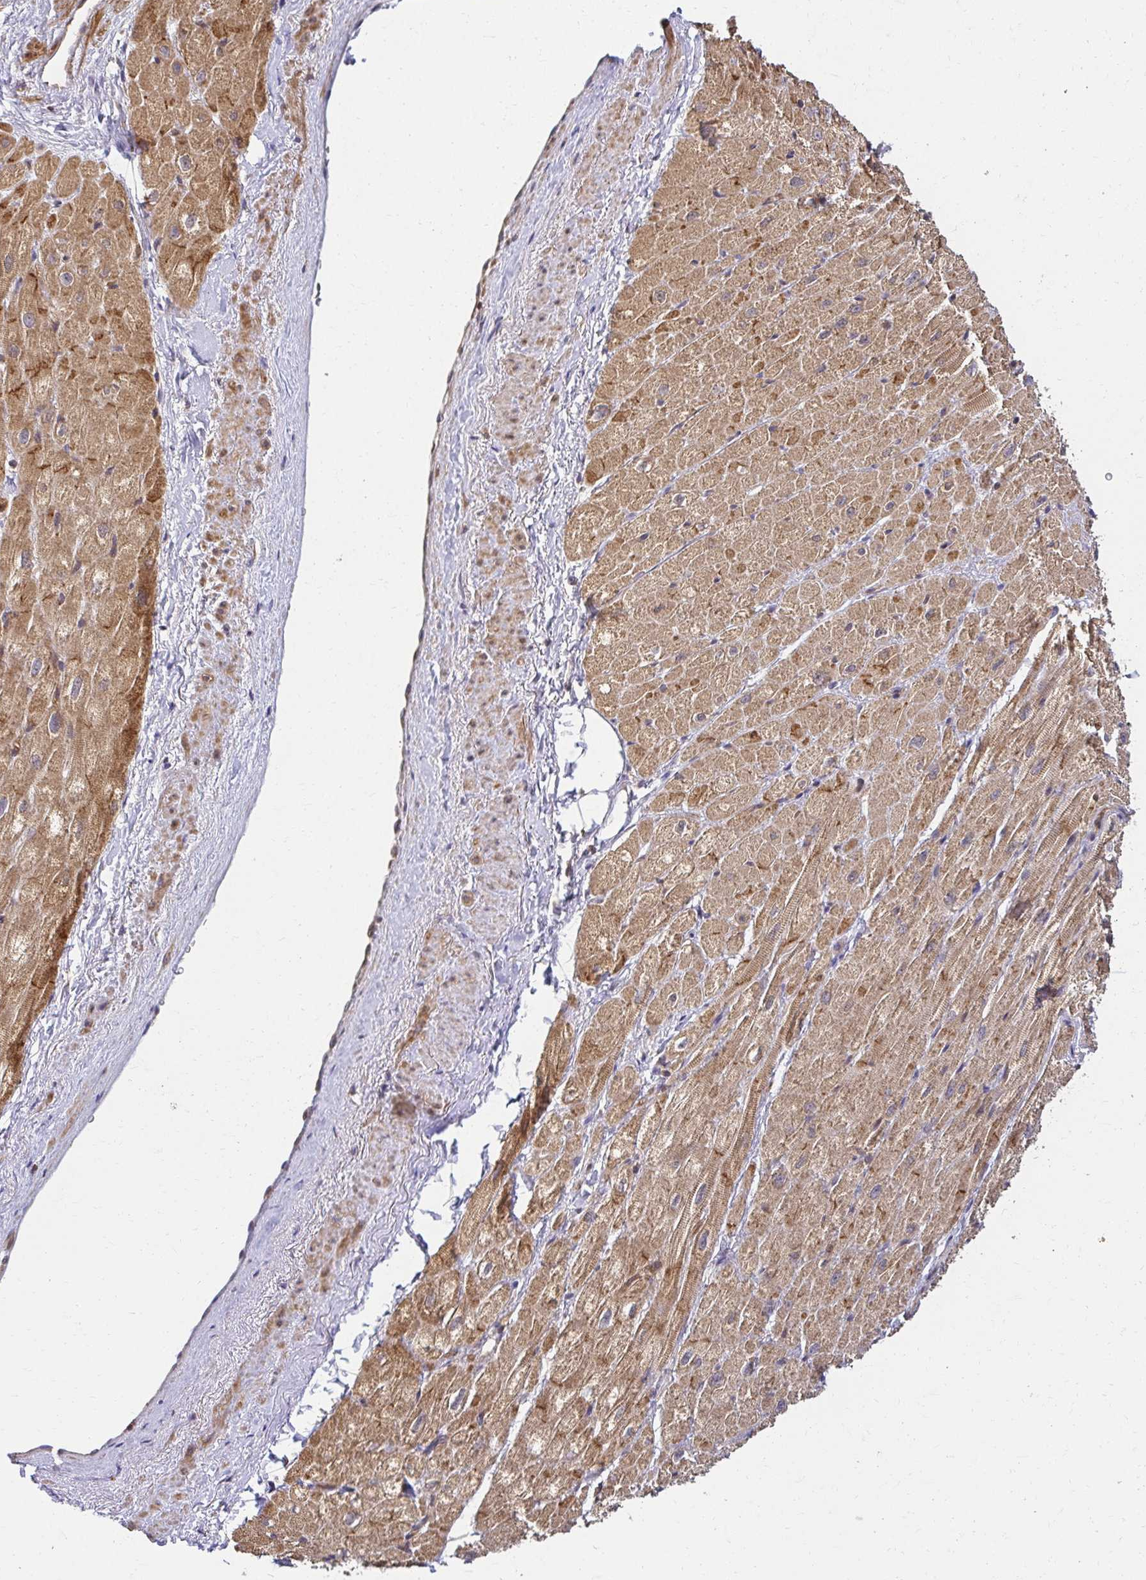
{"staining": {"intensity": "moderate", "quantity": ">75%", "location": "cytoplasmic/membranous"}, "tissue": "heart muscle", "cell_type": "Cardiomyocytes", "image_type": "normal", "snomed": [{"axis": "morphology", "description": "Normal tissue, NOS"}, {"axis": "topography", "description": "Heart"}], "caption": "Immunohistochemical staining of benign heart muscle reveals moderate cytoplasmic/membranous protein expression in about >75% of cardiomyocytes. Immunohistochemistry stains the protein in brown and the nuclei are stained blue.", "gene": "PSMA4", "patient": {"sex": "male", "age": 62}}